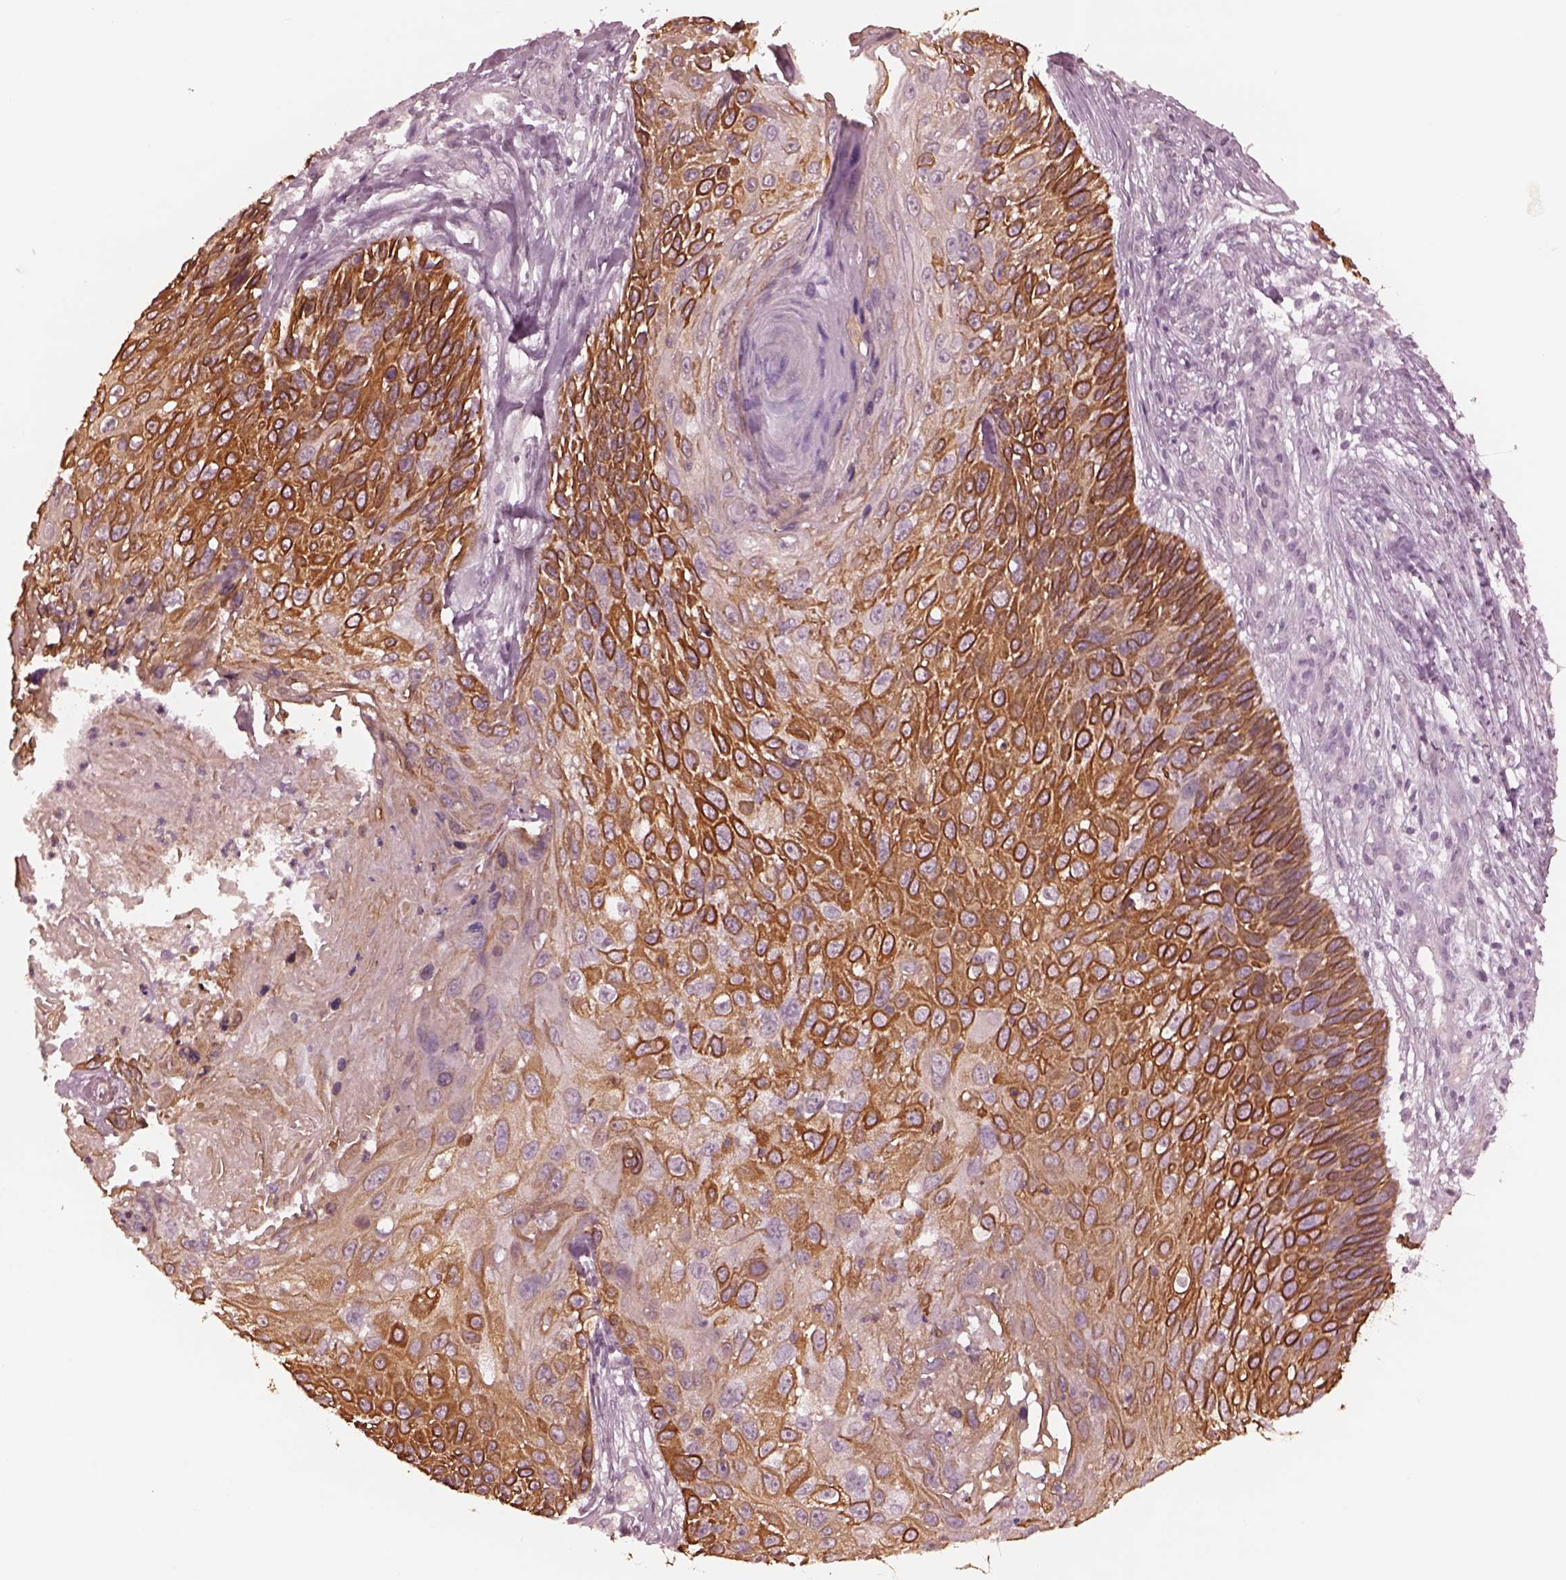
{"staining": {"intensity": "strong", "quantity": ">75%", "location": "cytoplasmic/membranous"}, "tissue": "skin cancer", "cell_type": "Tumor cells", "image_type": "cancer", "snomed": [{"axis": "morphology", "description": "Squamous cell carcinoma, NOS"}, {"axis": "topography", "description": "Skin"}], "caption": "Strong cytoplasmic/membranous protein expression is seen in approximately >75% of tumor cells in skin cancer (squamous cell carcinoma).", "gene": "KRT79", "patient": {"sex": "male", "age": 92}}